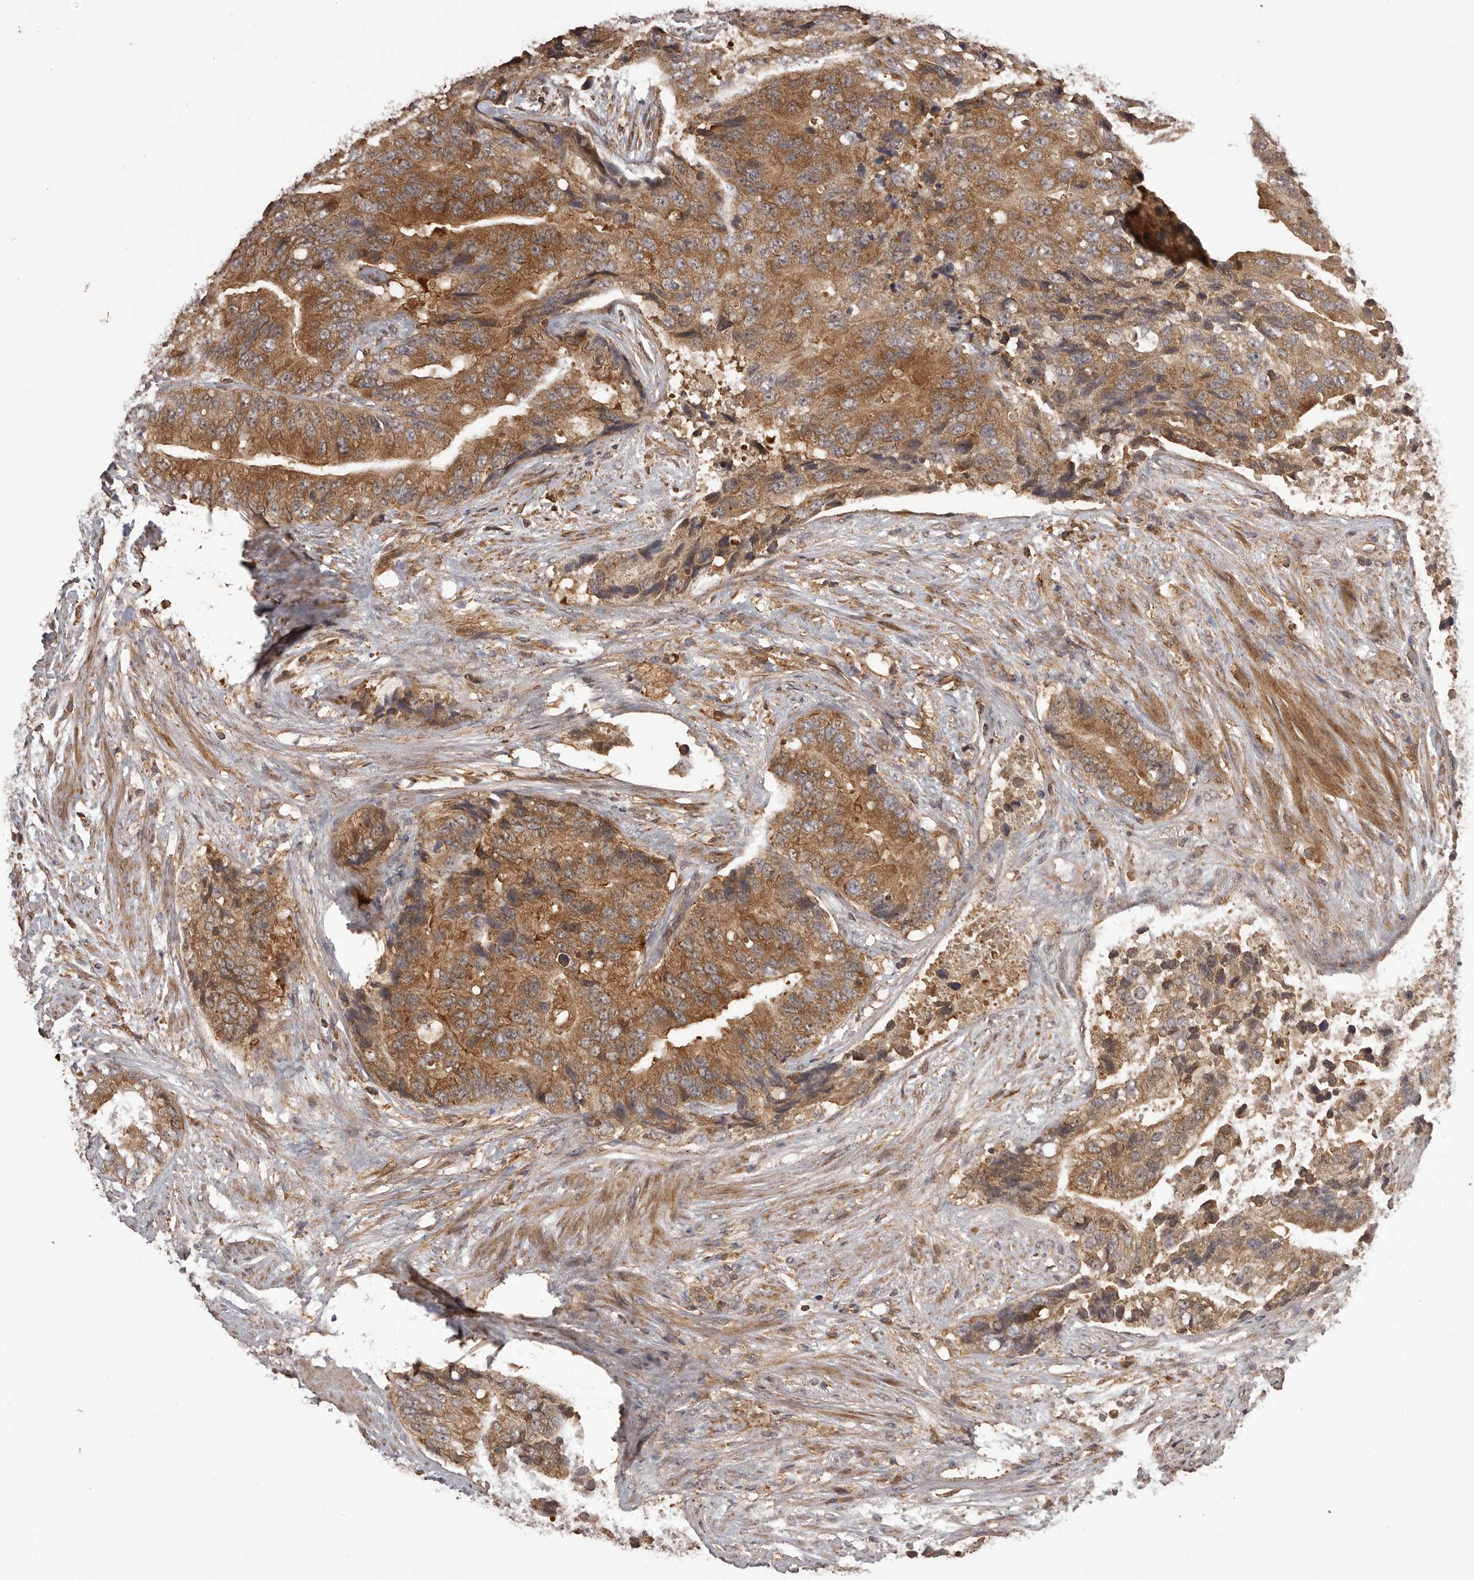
{"staining": {"intensity": "moderate", "quantity": ">75%", "location": "cytoplasmic/membranous"}, "tissue": "prostate cancer", "cell_type": "Tumor cells", "image_type": "cancer", "snomed": [{"axis": "morphology", "description": "Adenocarcinoma, High grade"}, {"axis": "topography", "description": "Prostate"}], "caption": "IHC (DAB) staining of human prostate cancer shows moderate cytoplasmic/membranous protein staining in approximately >75% of tumor cells. The protein is stained brown, and the nuclei are stained in blue (DAB IHC with brightfield microscopy, high magnification).", "gene": "SLC22A3", "patient": {"sex": "male", "age": 70}}